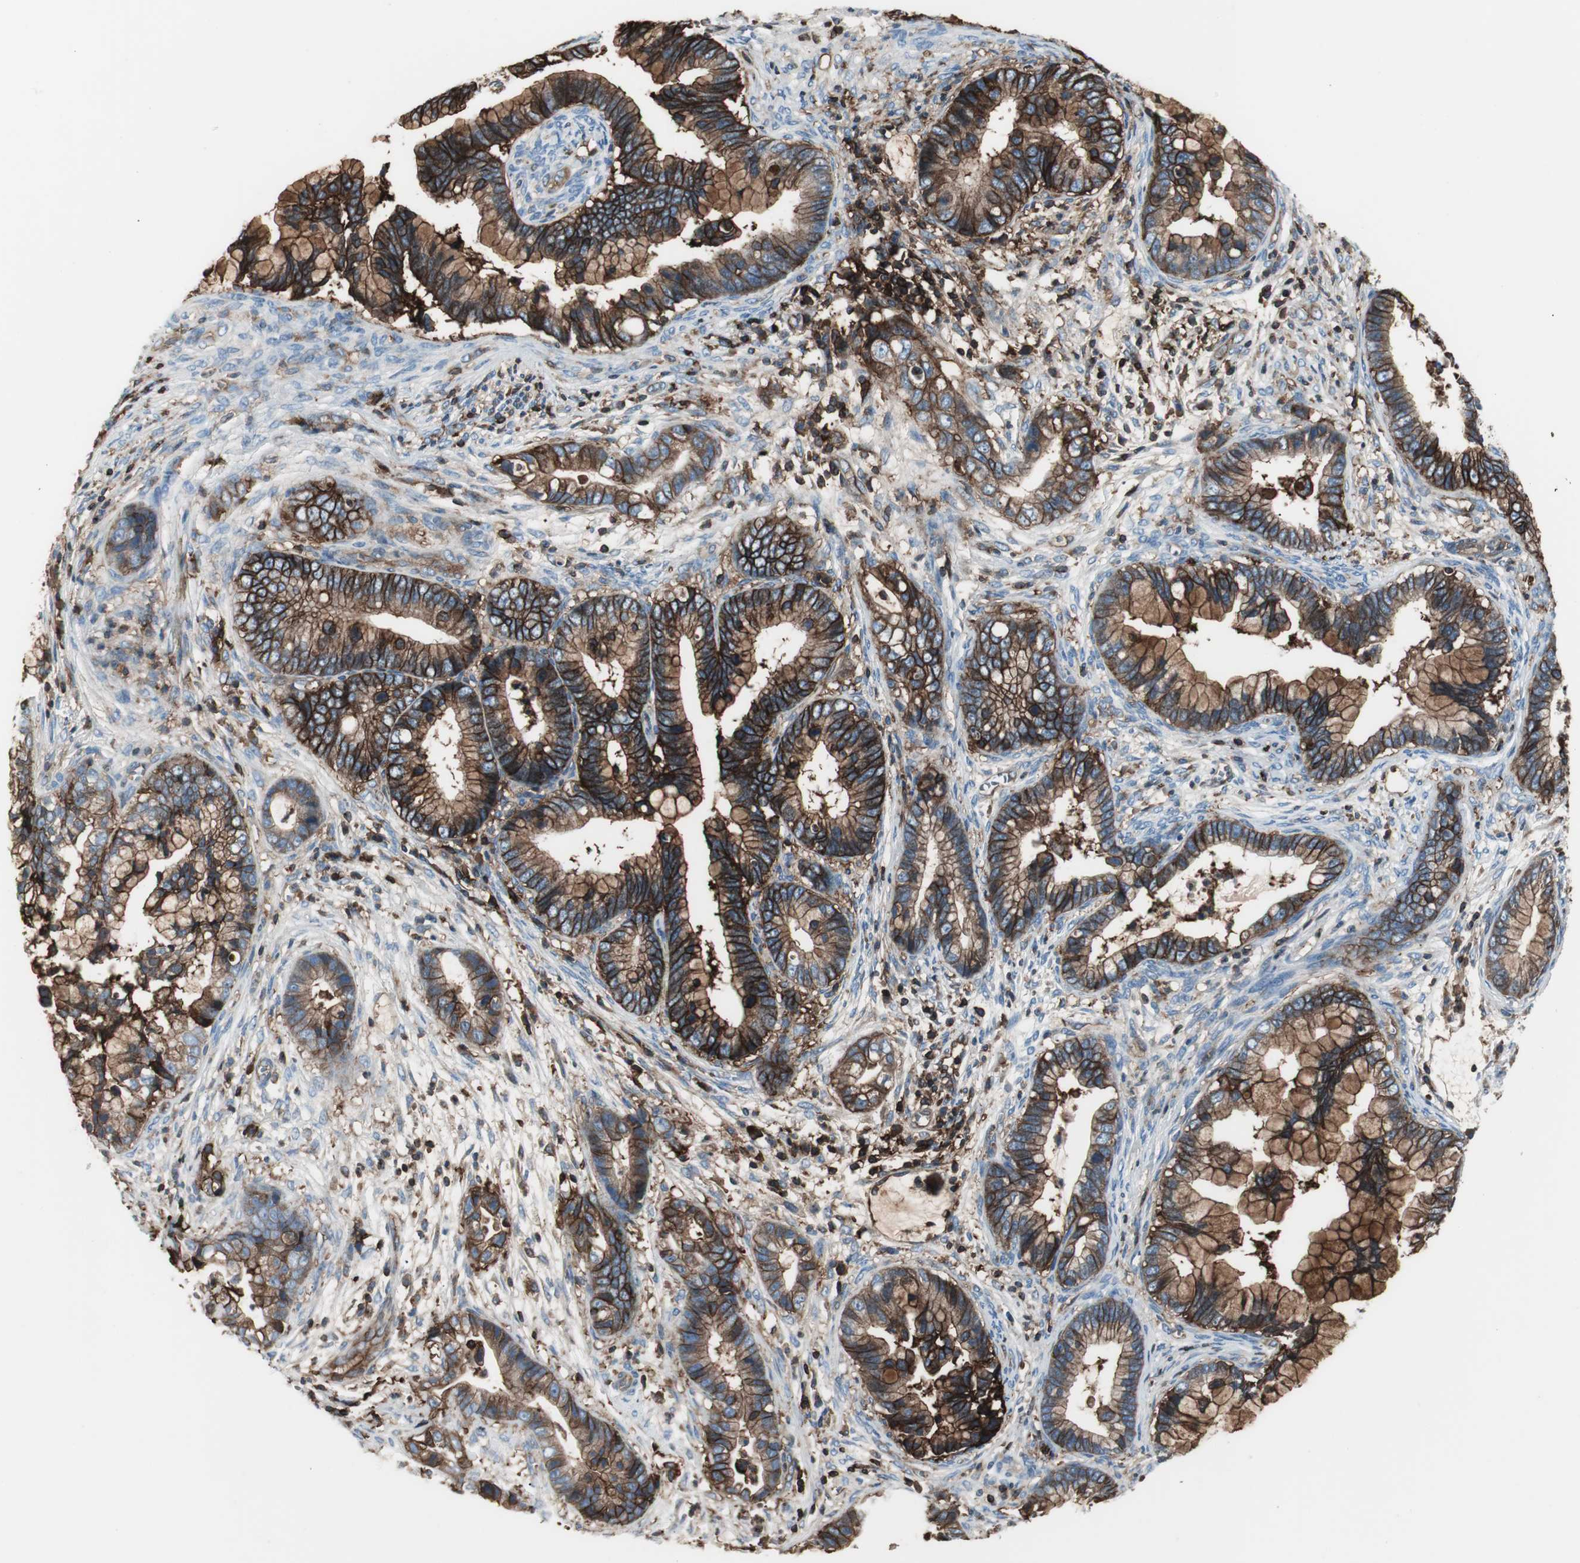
{"staining": {"intensity": "strong", "quantity": ">75%", "location": "cytoplasmic/membranous"}, "tissue": "cervical cancer", "cell_type": "Tumor cells", "image_type": "cancer", "snomed": [{"axis": "morphology", "description": "Adenocarcinoma, NOS"}, {"axis": "topography", "description": "Cervix"}], "caption": "Brown immunohistochemical staining in cervical cancer displays strong cytoplasmic/membranous staining in about >75% of tumor cells.", "gene": "B2M", "patient": {"sex": "female", "age": 44}}